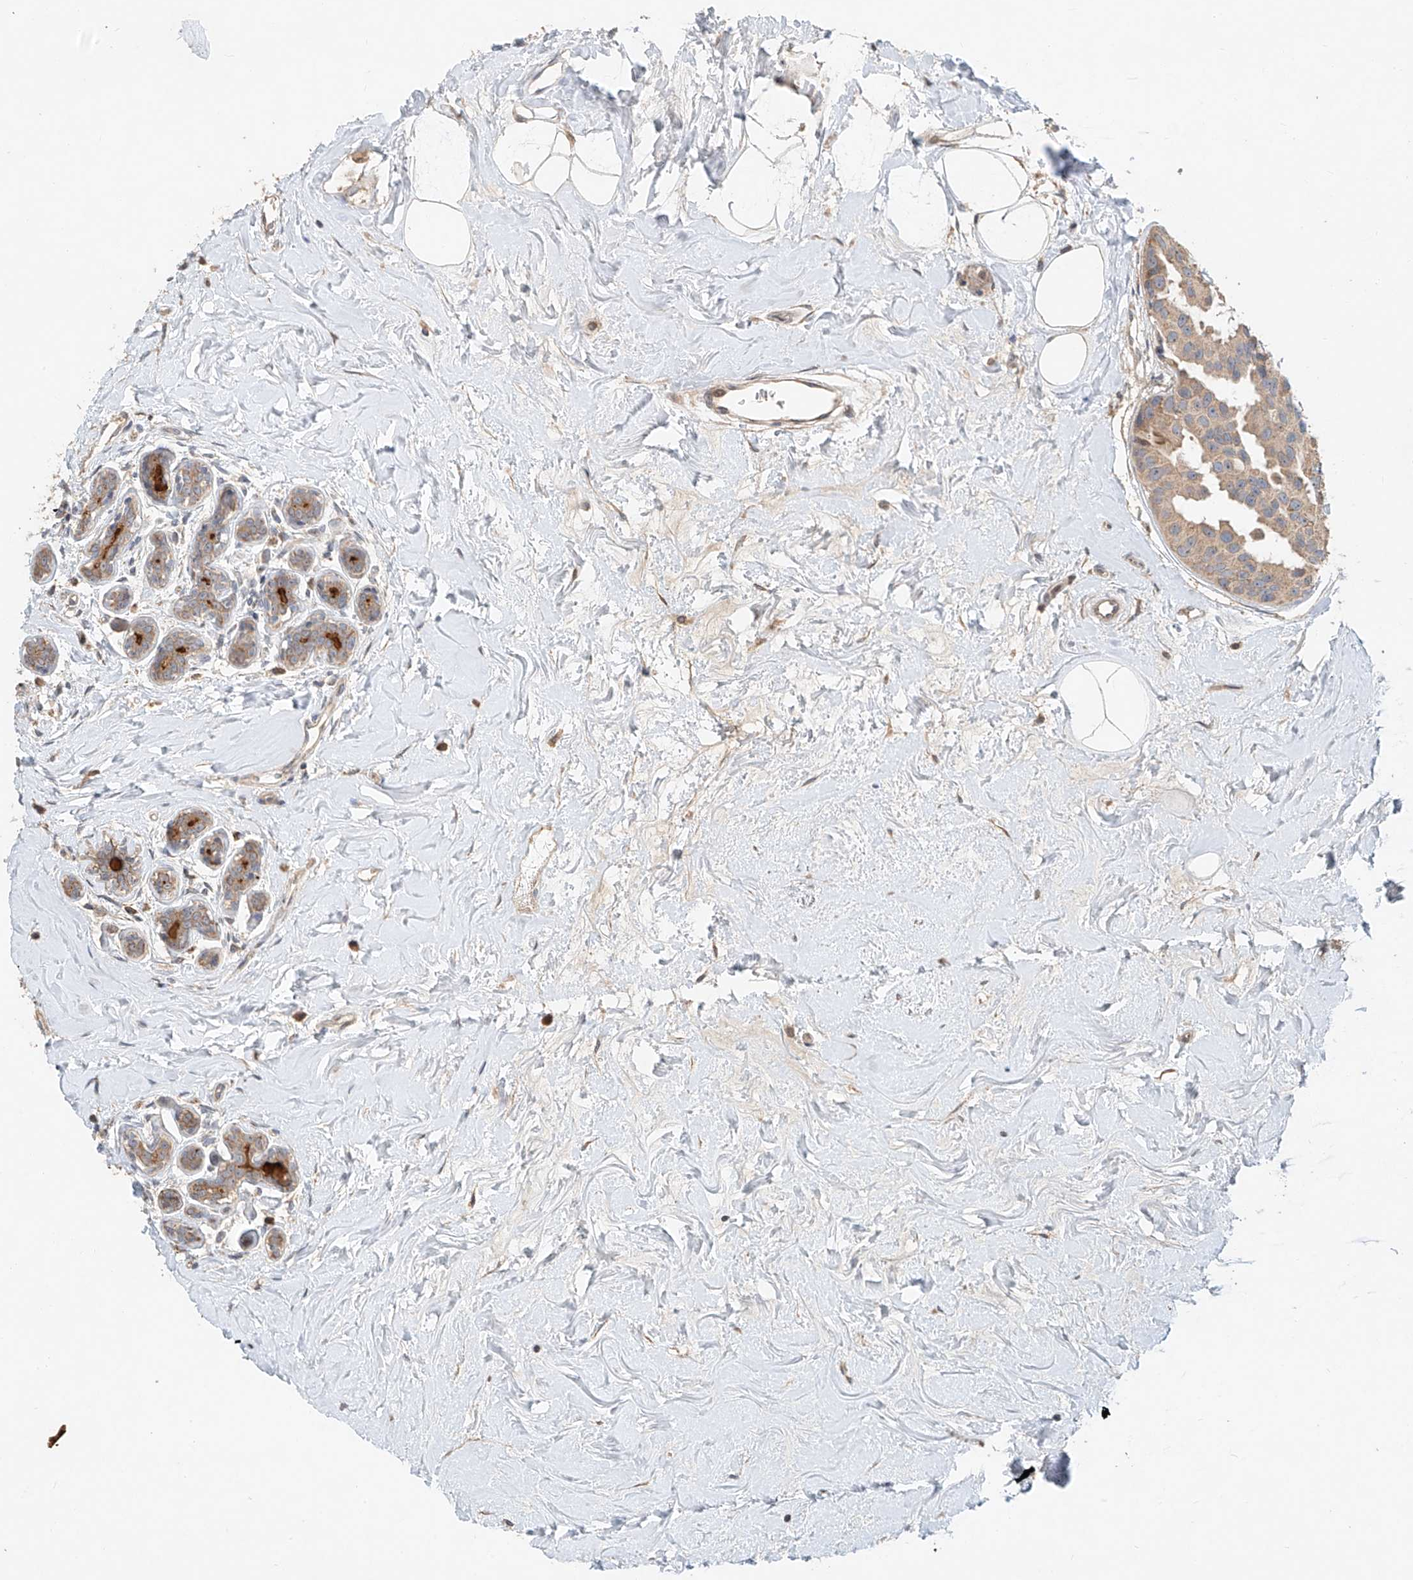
{"staining": {"intensity": "weak", "quantity": "25%-75%", "location": "cytoplasmic/membranous"}, "tissue": "breast cancer", "cell_type": "Tumor cells", "image_type": "cancer", "snomed": [{"axis": "morphology", "description": "Normal tissue, NOS"}, {"axis": "morphology", "description": "Duct carcinoma"}, {"axis": "topography", "description": "Breast"}], "caption": "Human breast cancer stained with a brown dye demonstrates weak cytoplasmic/membranous positive staining in approximately 25%-75% of tumor cells.", "gene": "TMEM61", "patient": {"sex": "female", "age": 39}}